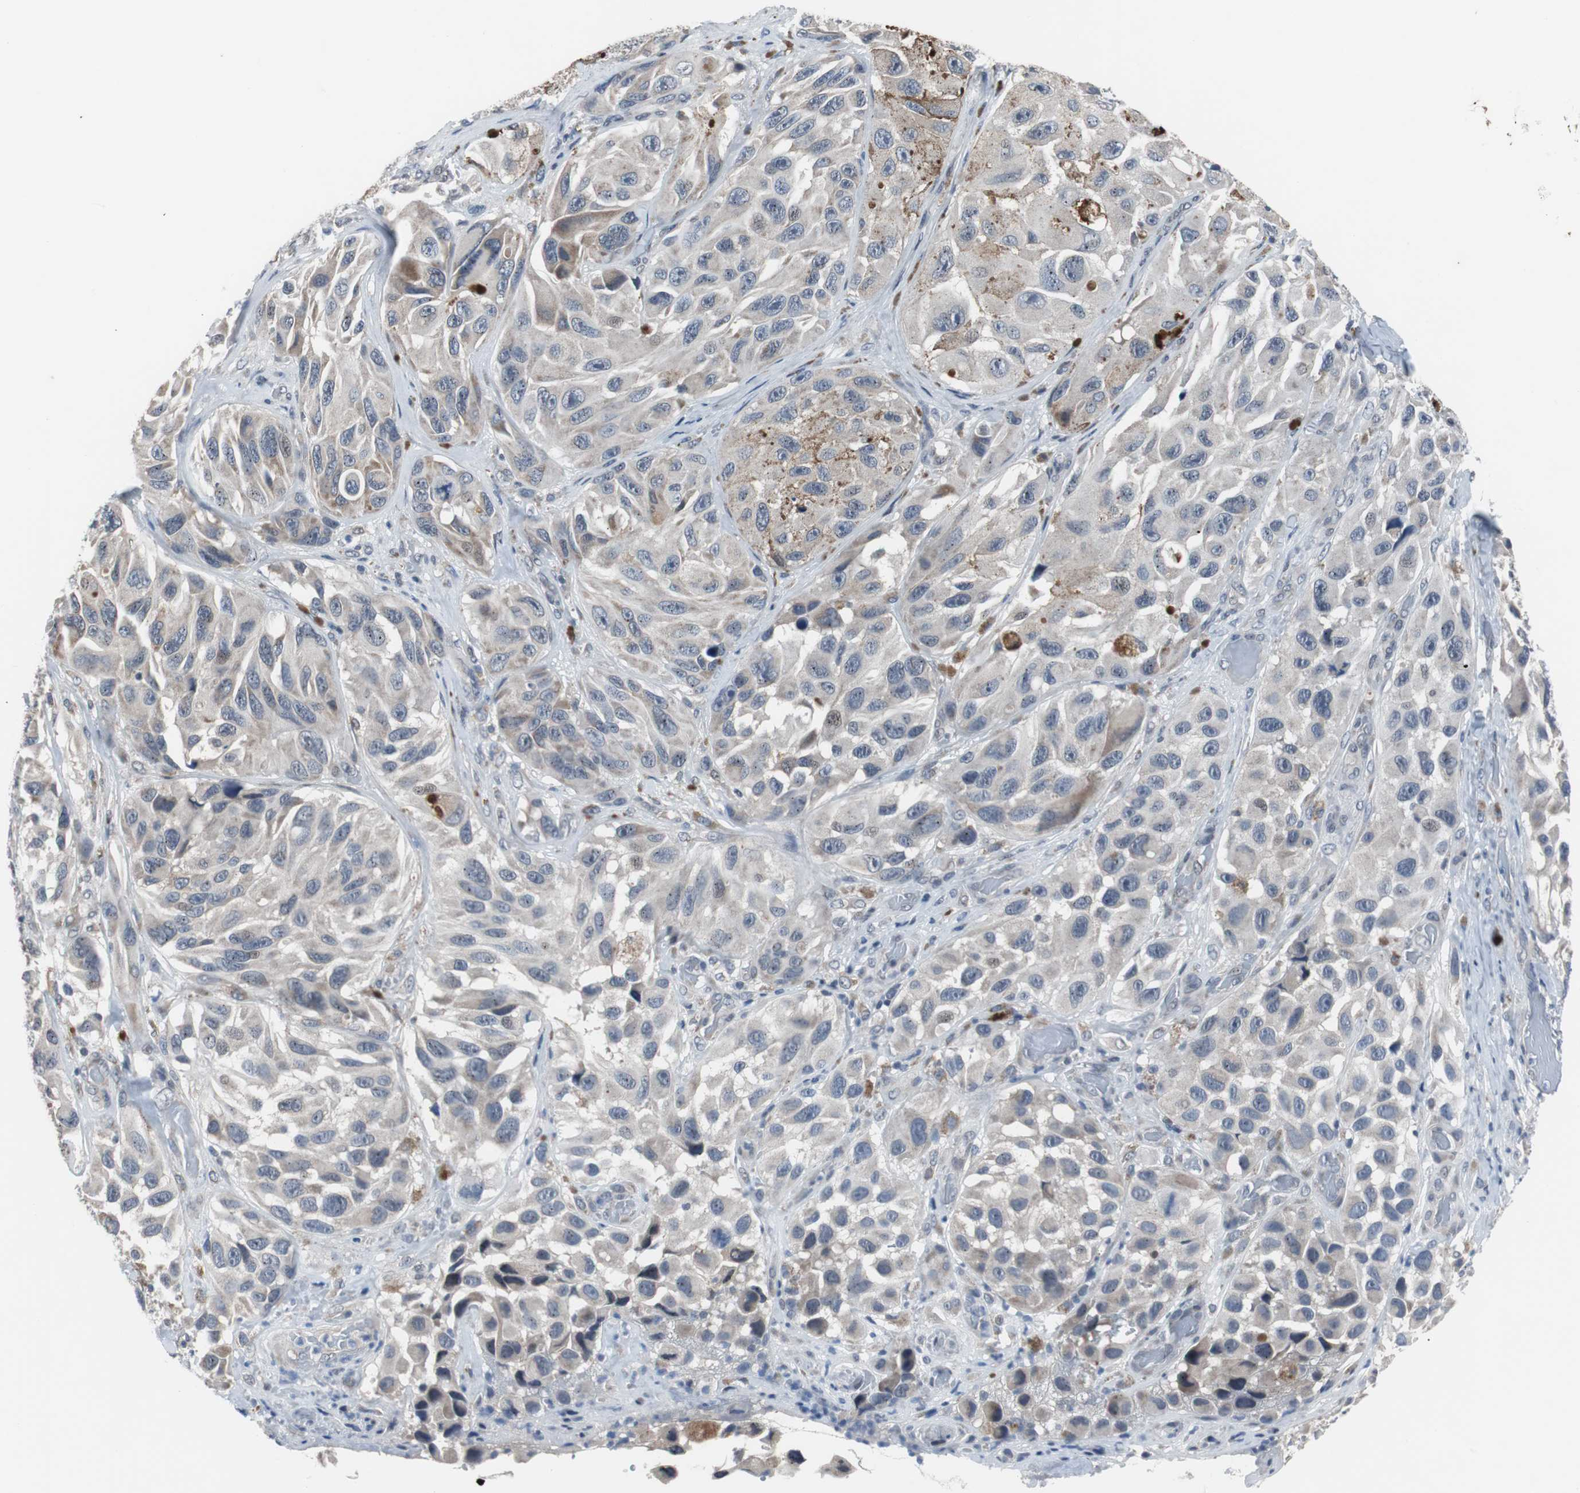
{"staining": {"intensity": "moderate", "quantity": "<25%", "location": "cytoplasmic/membranous"}, "tissue": "melanoma", "cell_type": "Tumor cells", "image_type": "cancer", "snomed": [{"axis": "morphology", "description": "Malignant melanoma, NOS"}, {"axis": "topography", "description": "Skin"}], "caption": "Protein staining exhibits moderate cytoplasmic/membranous staining in approximately <25% of tumor cells in malignant melanoma.", "gene": "TP63", "patient": {"sex": "female", "age": 73}}